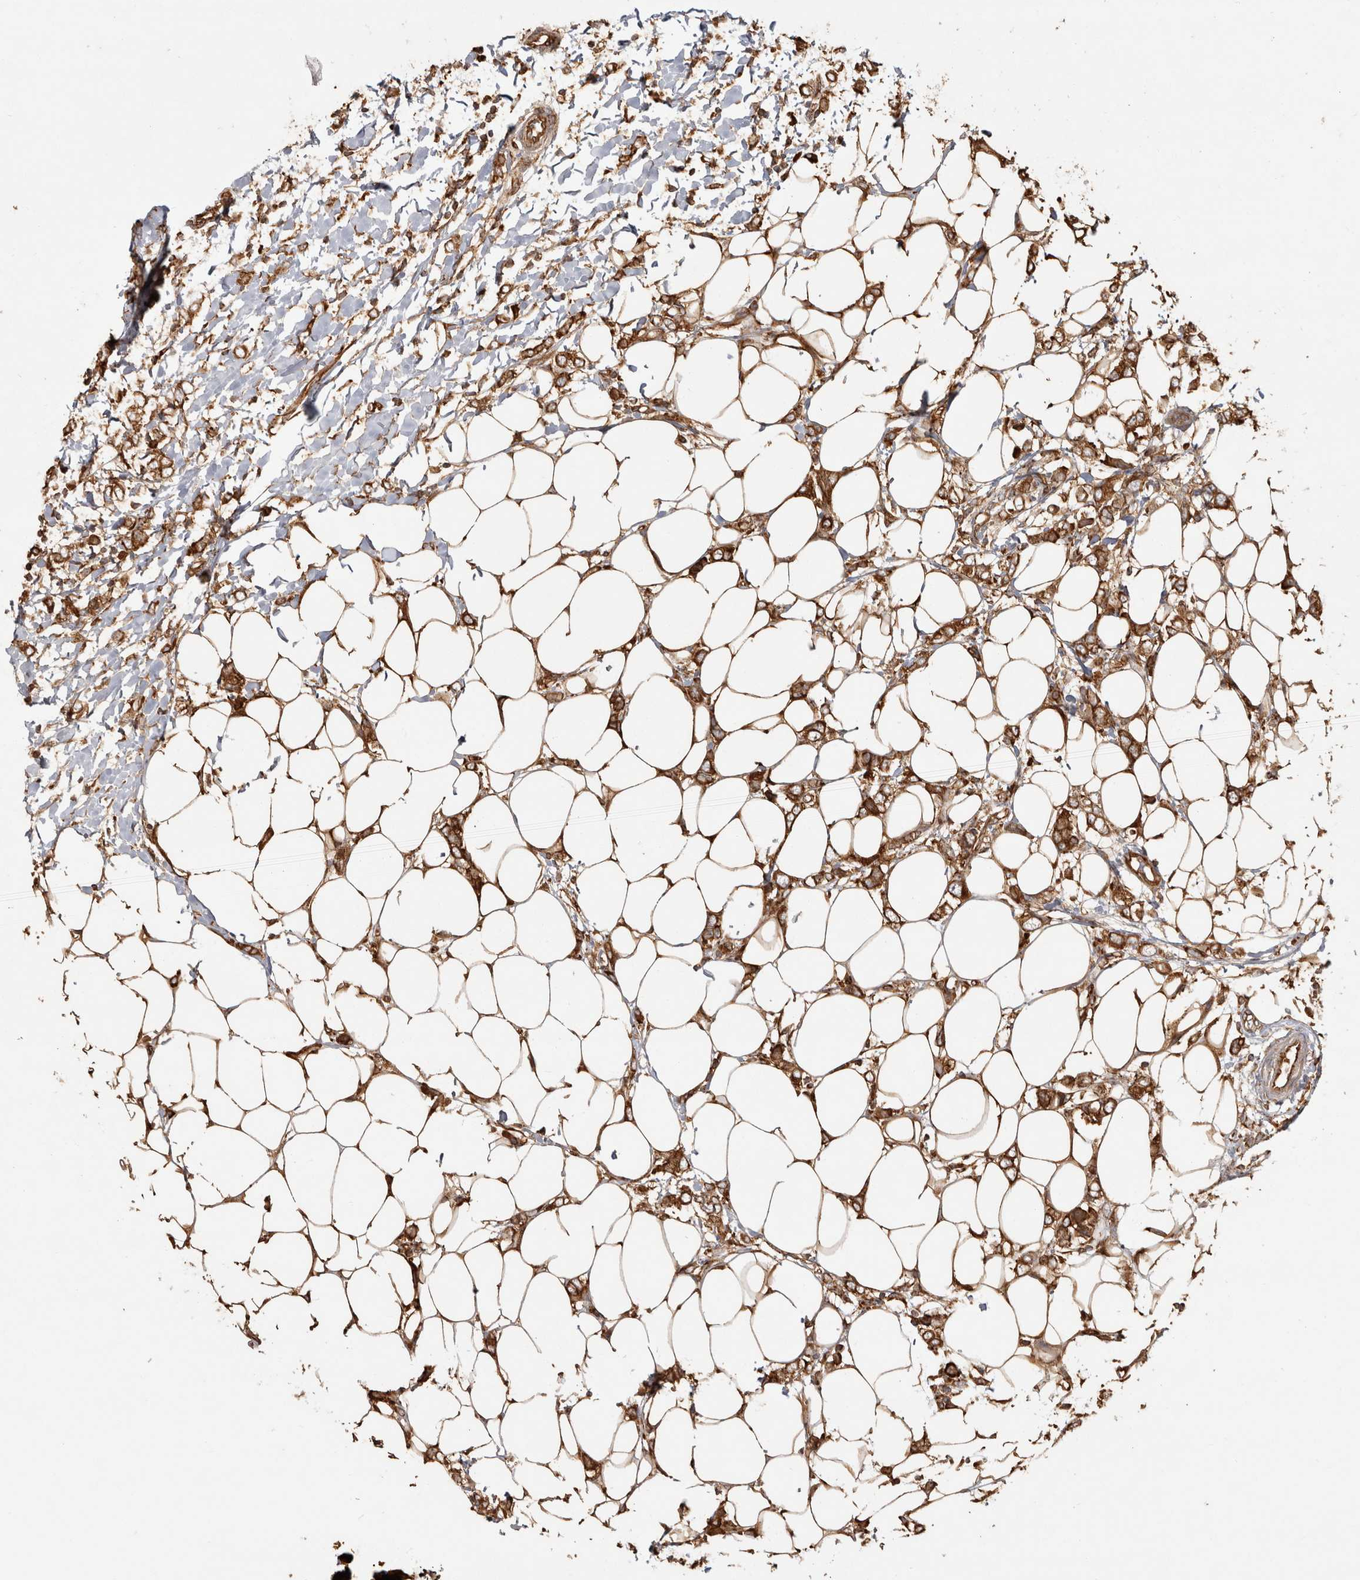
{"staining": {"intensity": "strong", "quantity": ">75%", "location": "cytoplasmic/membranous"}, "tissue": "breast cancer", "cell_type": "Tumor cells", "image_type": "cancer", "snomed": [{"axis": "morphology", "description": "Normal tissue, NOS"}, {"axis": "morphology", "description": "Lobular carcinoma"}, {"axis": "topography", "description": "Breast"}], "caption": "Immunohistochemistry (IHC) (DAB) staining of breast cancer (lobular carcinoma) reveals strong cytoplasmic/membranous protein positivity in approximately >75% of tumor cells. (DAB = brown stain, brightfield microscopy at high magnification).", "gene": "CAMSAP2", "patient": {"sex": "female", "age": 47}}